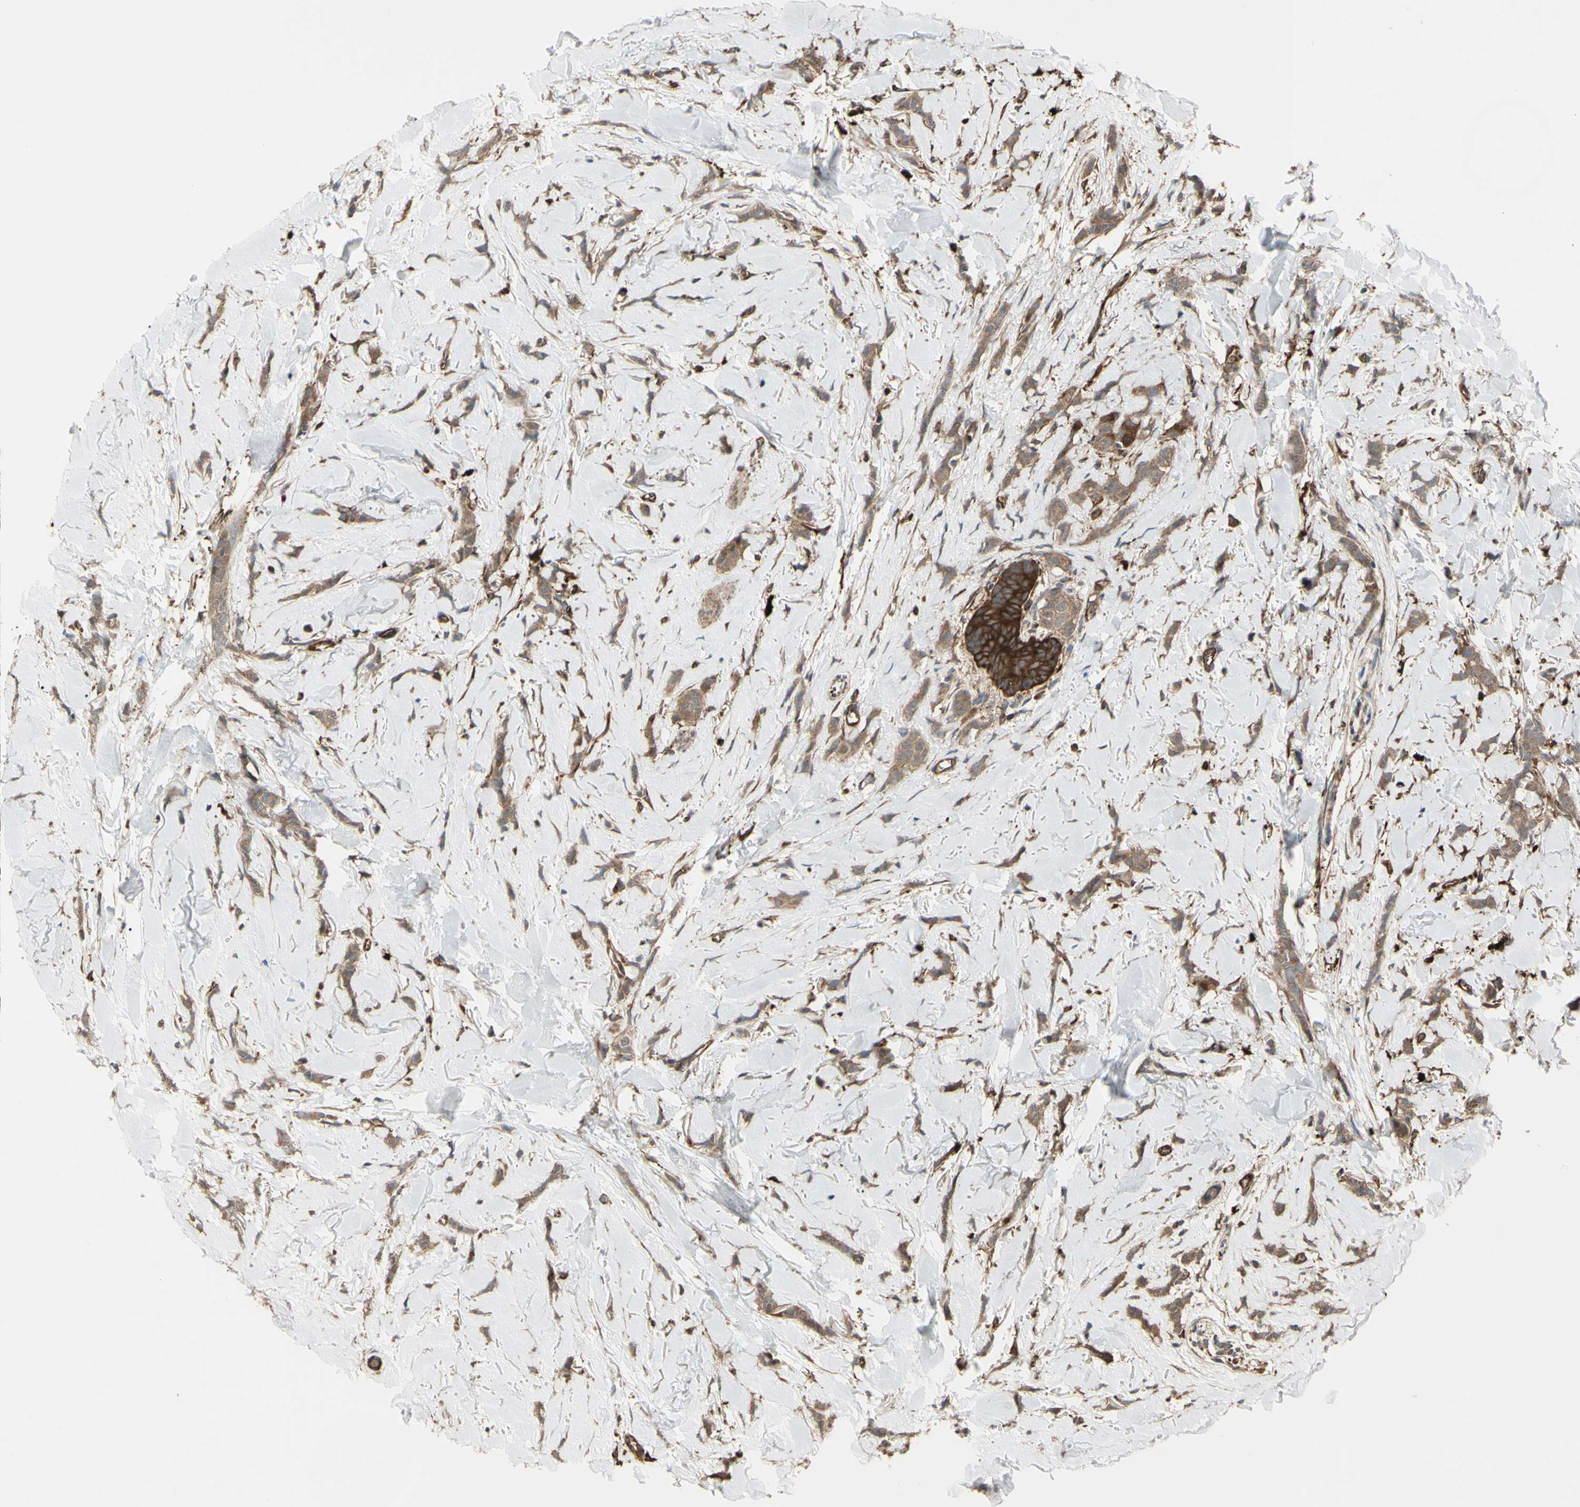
{"staining": {"intensity": "moderate", "quantity": ">75%", "location": "cytoplasmic/membranous"}, "tissue": "breast cancer", "cell_type": "Tumor cells", "image_type": "cancer", "snomed": [{"axis": "morphology", "description": "Lobular carcinoma"}, {"axis": "topography", "description": "Skin"}, {"axis": "topography", "description": "Breast"}], "caption": "About >75% of tumor cells in breast cancer show moderate cytoplasmic/membranous protein positivity as visualized by brown immunohistochemical staining.", "gene": "PTPN12", "patient": {"sex": "female", "age": 46}}